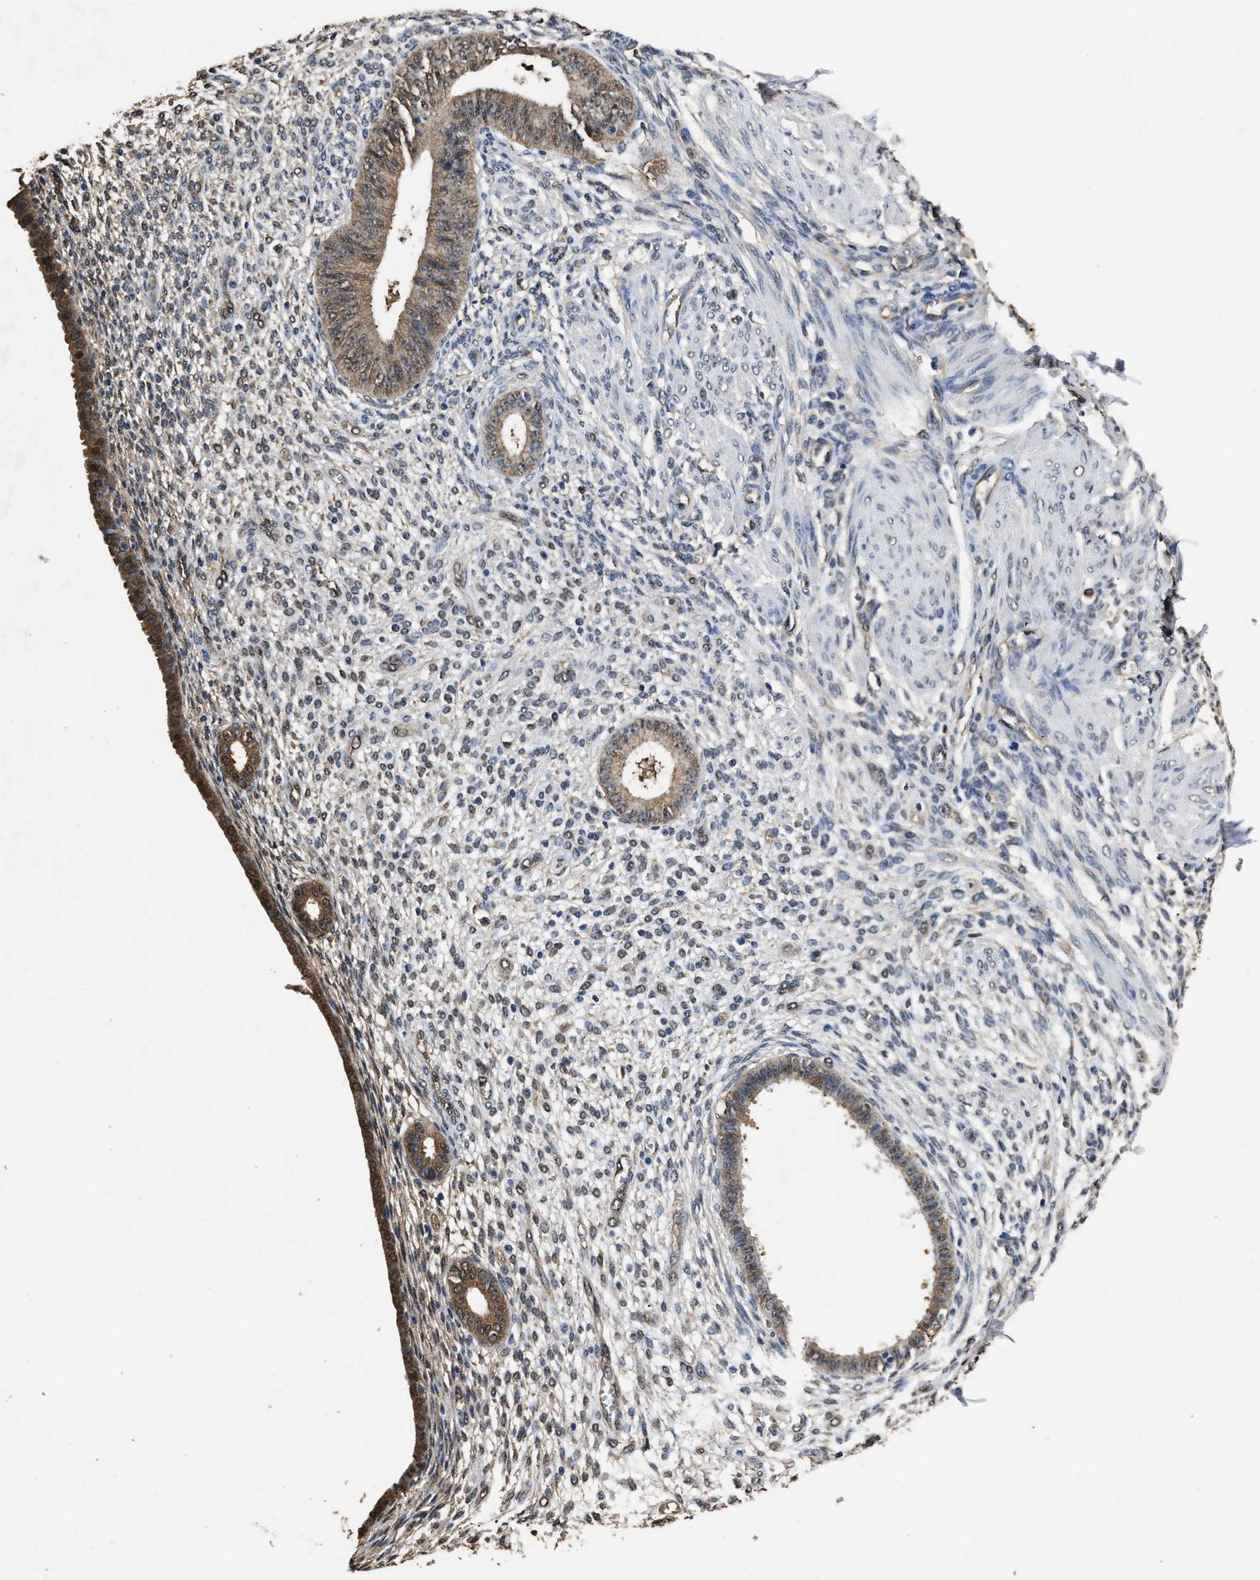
{"staining": {"intensity": "weak", "quantity": "<25%", "location": "nuclear"}, "tissue": "endometrium", "cell_type": "Cells in endometrial stroma", "image_type": "normal", "snomed": [{"axis": "morphology", "description": "Normal tissue, NOS"}, {"axis": "topography", "description": "Endometrium"}], "caption": "Endometrium stained for a protein using IHC exhibits no positivity cells in endometrial stroma.", "gene": "YWHAE", "patient": {"sex": "female", "age": 72}}